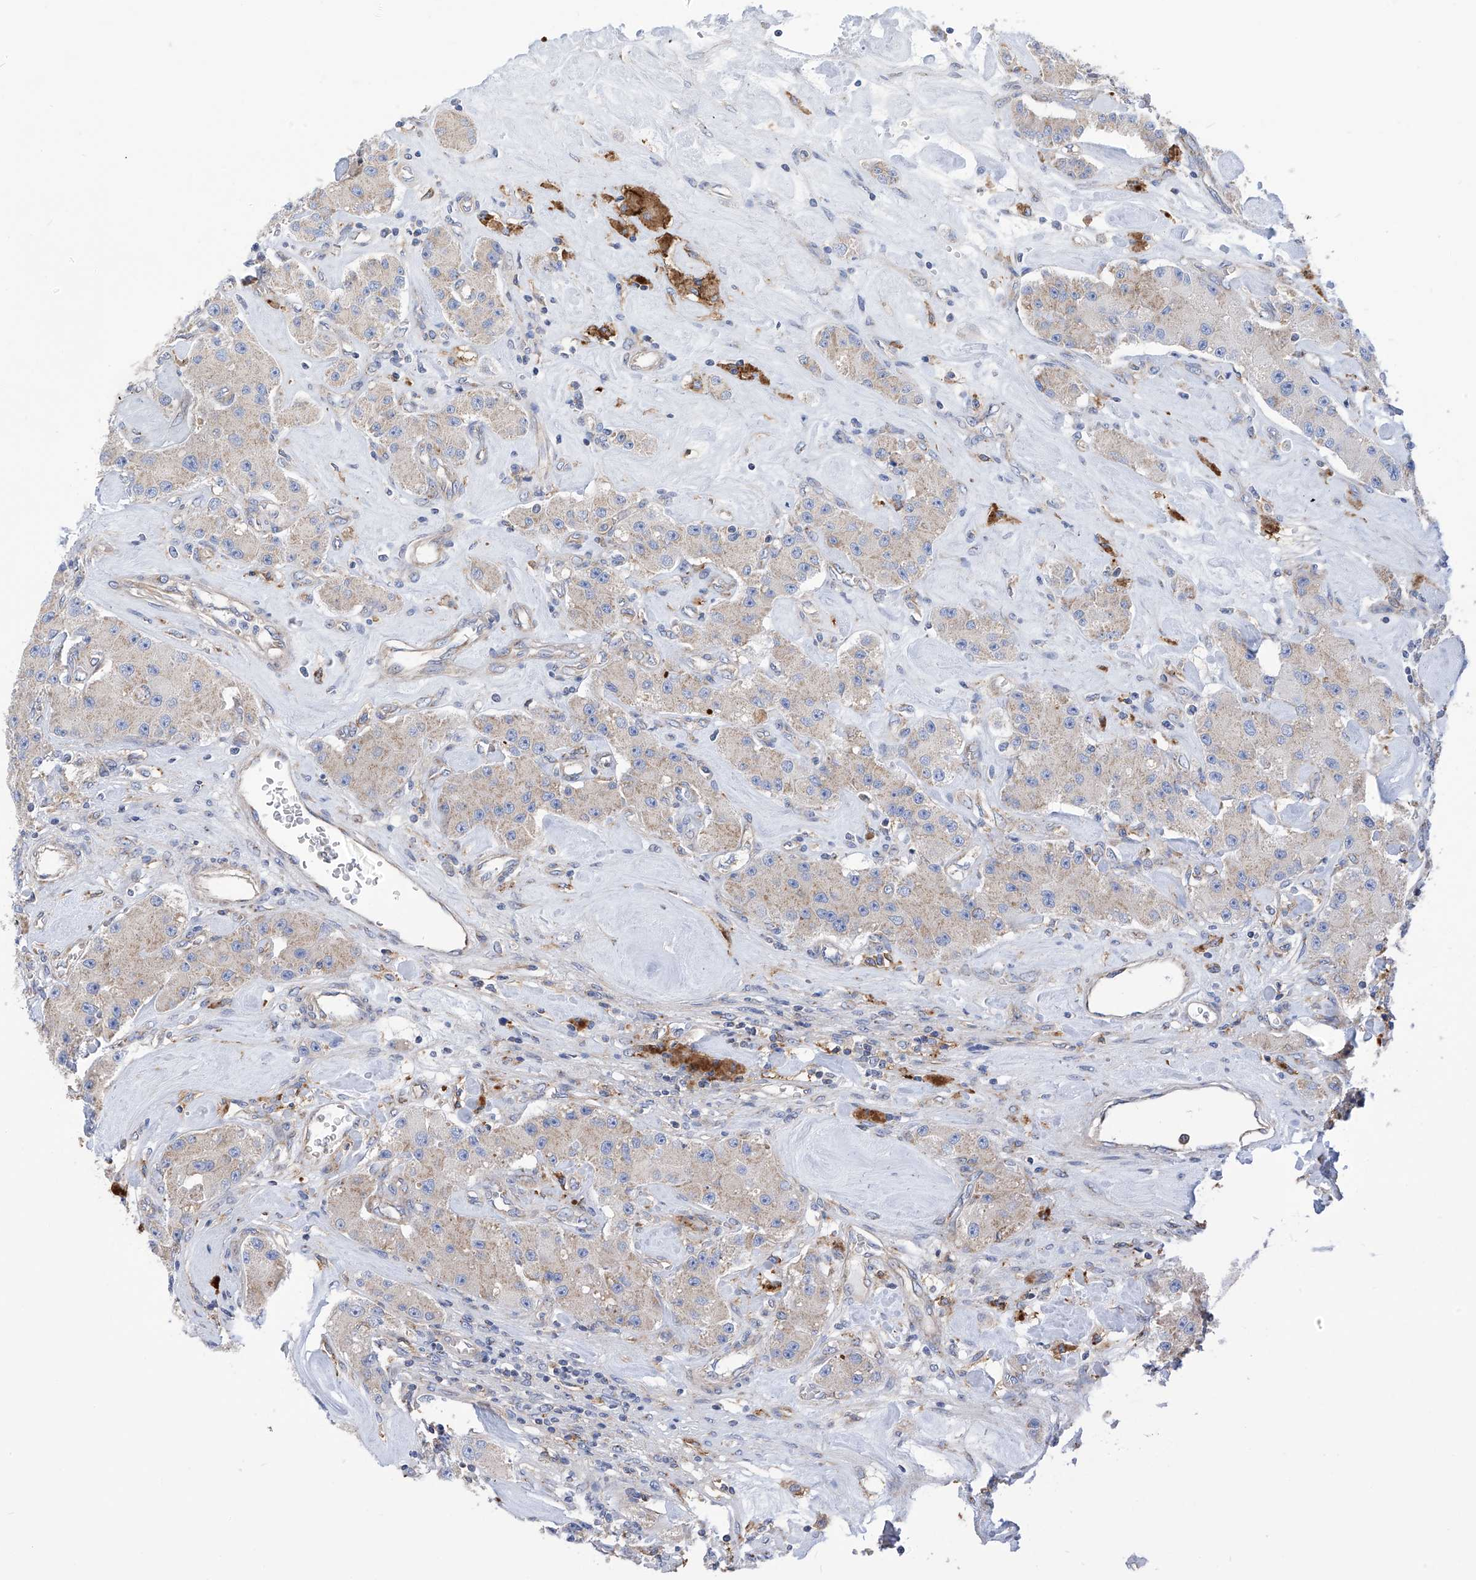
{"staining": {"intensity": "negative", "quantity": "none", "location": "none"}, "tissue": "carcinoid", "cell_type": "Tumor cells", "image_type": "cancer", "snomed": [{"axis": "morphology", "description": "Carcinoid, malignant, NOS"}, {"axis": "topography", "description": "Pancreas"}], "caption": "The histopathology image displays no significant positivity in tumor cells of carcinoid. (DAB (3,3'-diaminobenzidine) immunohistochemistry with hematoxylin counter stain).", "gene": "P2RX7", "patient": {"sex": "male", "age": 41}}